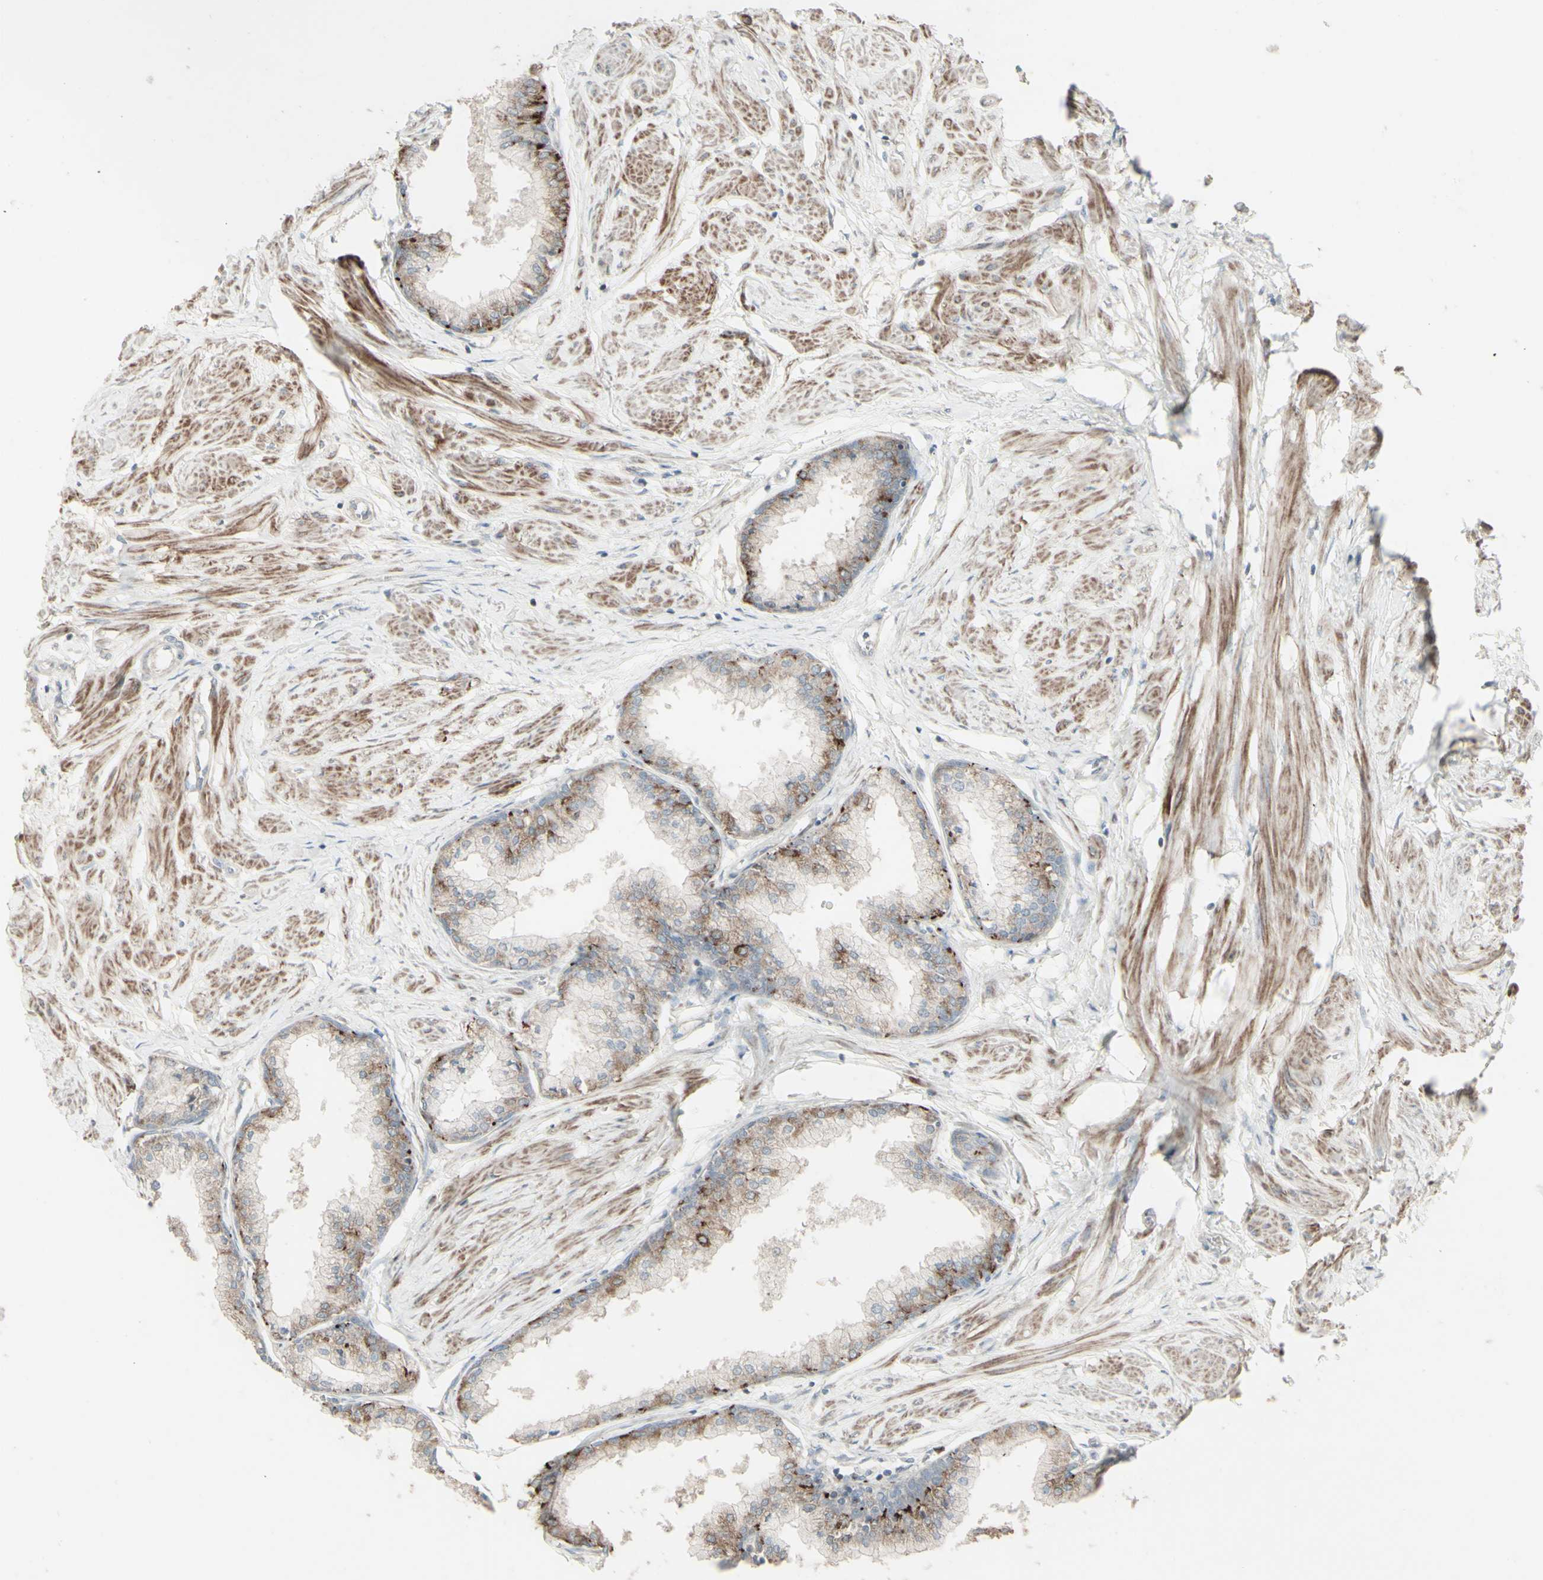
{"staining": {"intensity": "weak", "quantity": "25%-75%", "location": "cytoplasmic/membranous"}, "tissue": "prostate", "cell_type": "Glandular cells", "image_type": "normal", "snomed": [{"axis": "morphology", "description": "Normal tissue, NOS"}, {"axis": "topography", "description": "Prostate"}, {"axis": "topography", "description": "Seminal veicle"}], "caption": "The image exhibits a brown stain indicating the presence of a protein in the cytoplasmic/membranous of glandular cells in prostate. Using DAB (3,3'-diaminobenzidine) (brown) and hematoxylin (blue) stains, captured at high magnification using brightfield microscopy.", "gene": "GMNN", "patient": {"sex": "male", "age": 60}}